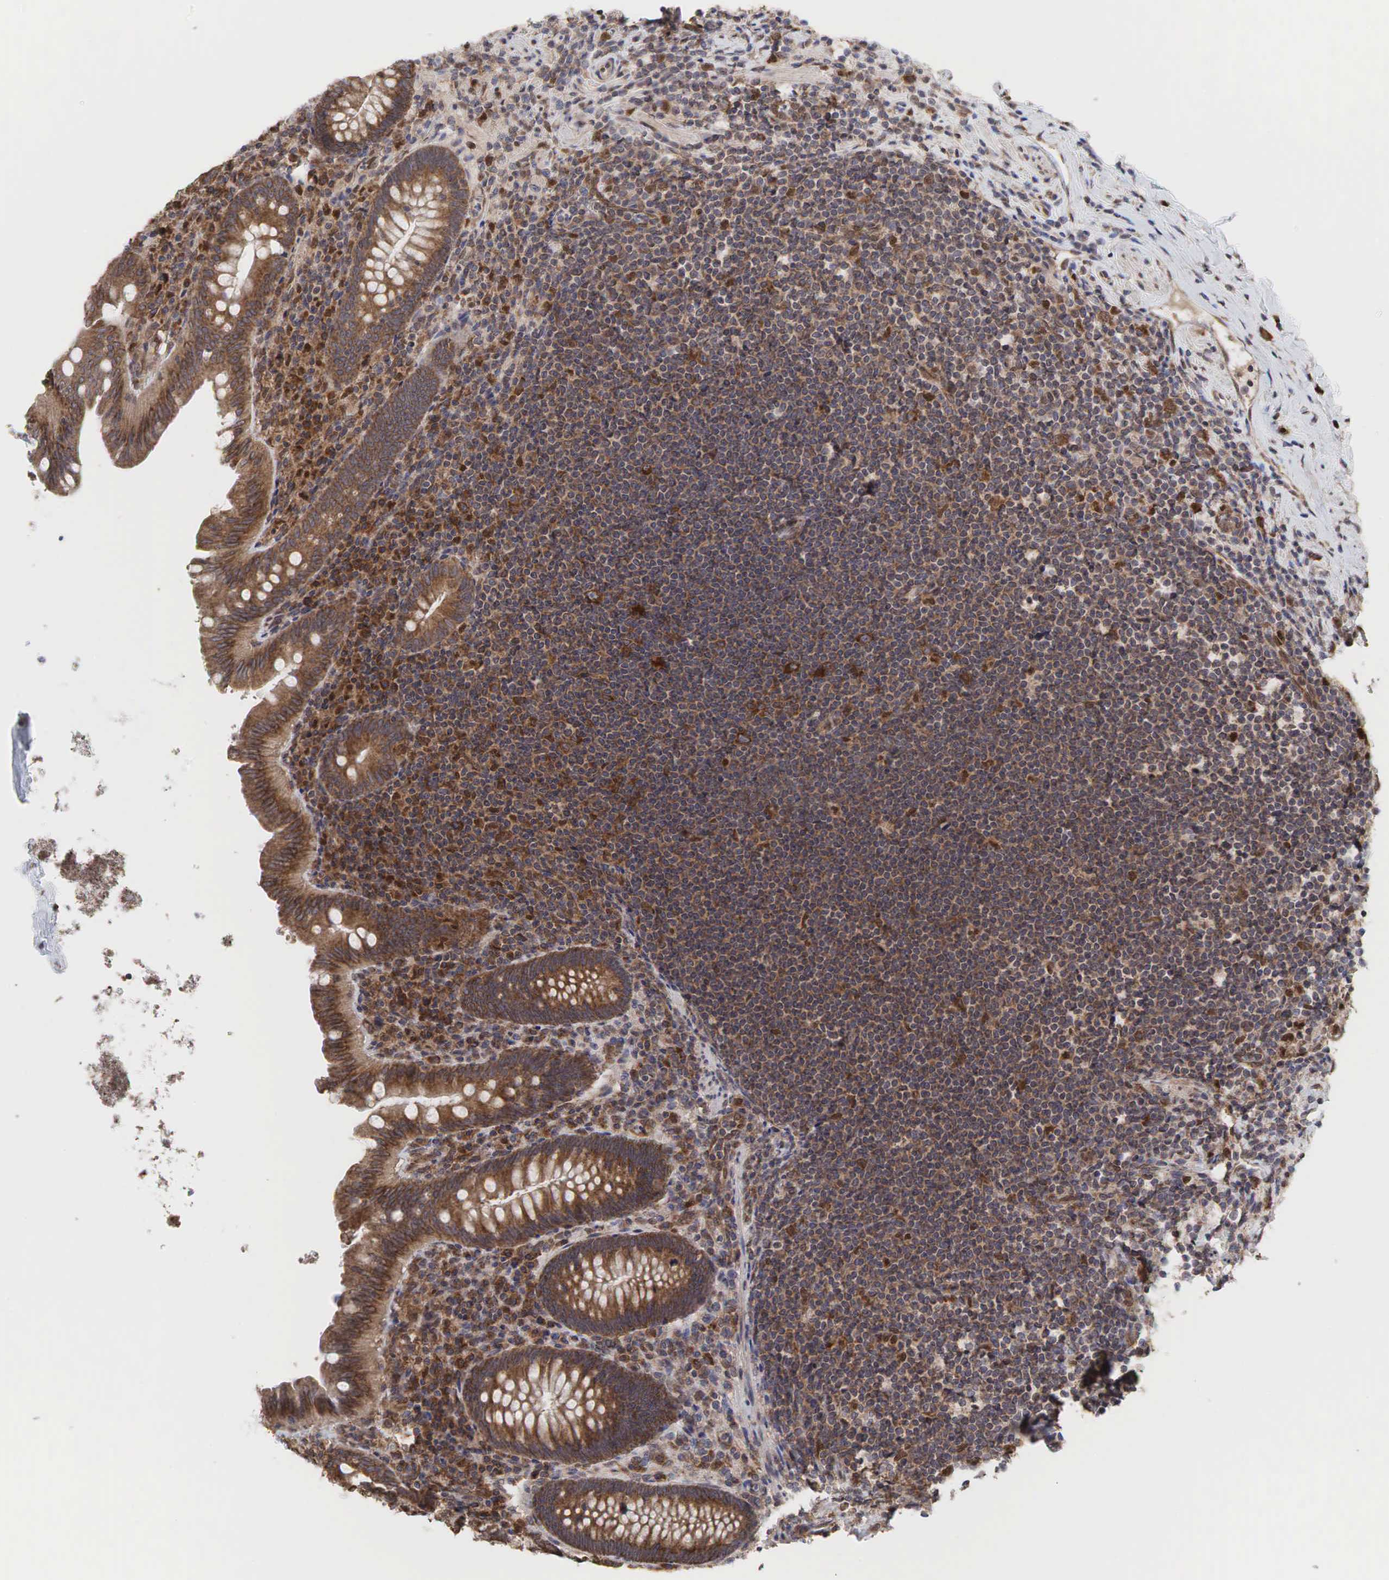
{"staining": {"intensity": "strong", "quantity": ">75%", "location": "cytoplasmic/membranous"}, "tissue": "appendix", "cell_type": "Glandular cells", "image_type": "normal", "snomed": [{"axis": "morphology", "description": "Normal tissue, NOS"}, {"axis": "topography", "description": "Appendix"}], "caption": "Appendix stained for a protein (brown) shows strong cytoplasmic/membranous positive positivity in approximately >75% of glandular cells.", "gene": "PABPC5", "patient": {"sex": "male", "age": 41}}